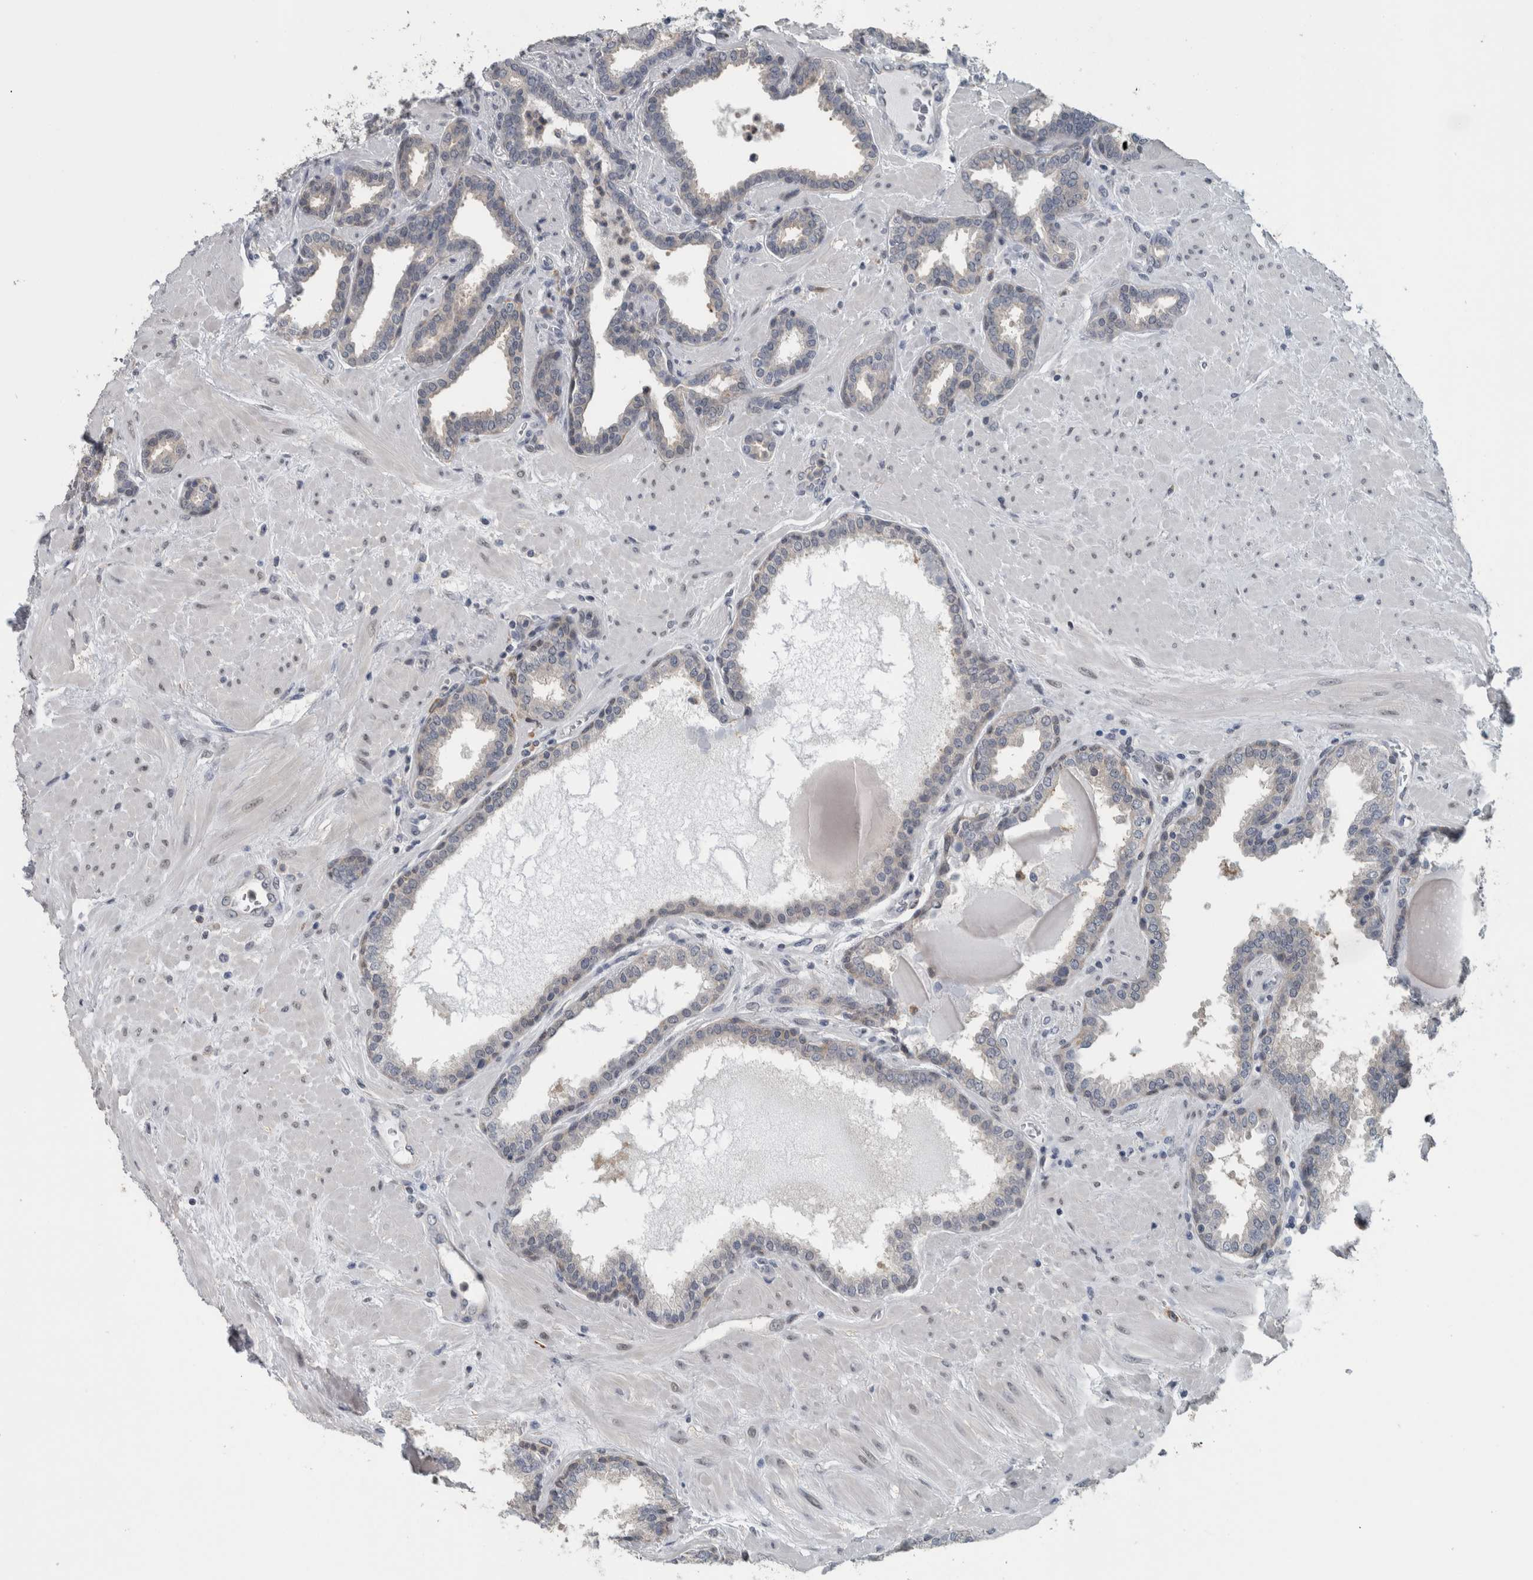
{"staining": {"intensity": "moderate", "quantity": "<25%", "location": "cytoplasmic/membranous"}, "tissue": "prostate", "cell_type": "Glandular cells", "image_type": "normal", "snomed": [{"axis": "morphology", "description": "Normal tissue, NOS"}, {"axis": "topography", "description": "Prostate"}], "caption": "Glandular cells reveal low levels of moderate cytoplasmic/membranous expression in approximately <25% of cells in normal human prostate. The protein is stained brown, and the nuclei are stained in blue (DAB (3,3'-diaminobenzidine) IHC with brightfield microscopy, high magnification).", "gene": "ACSF2", "patient": {"sex": "male", "age": 51}}